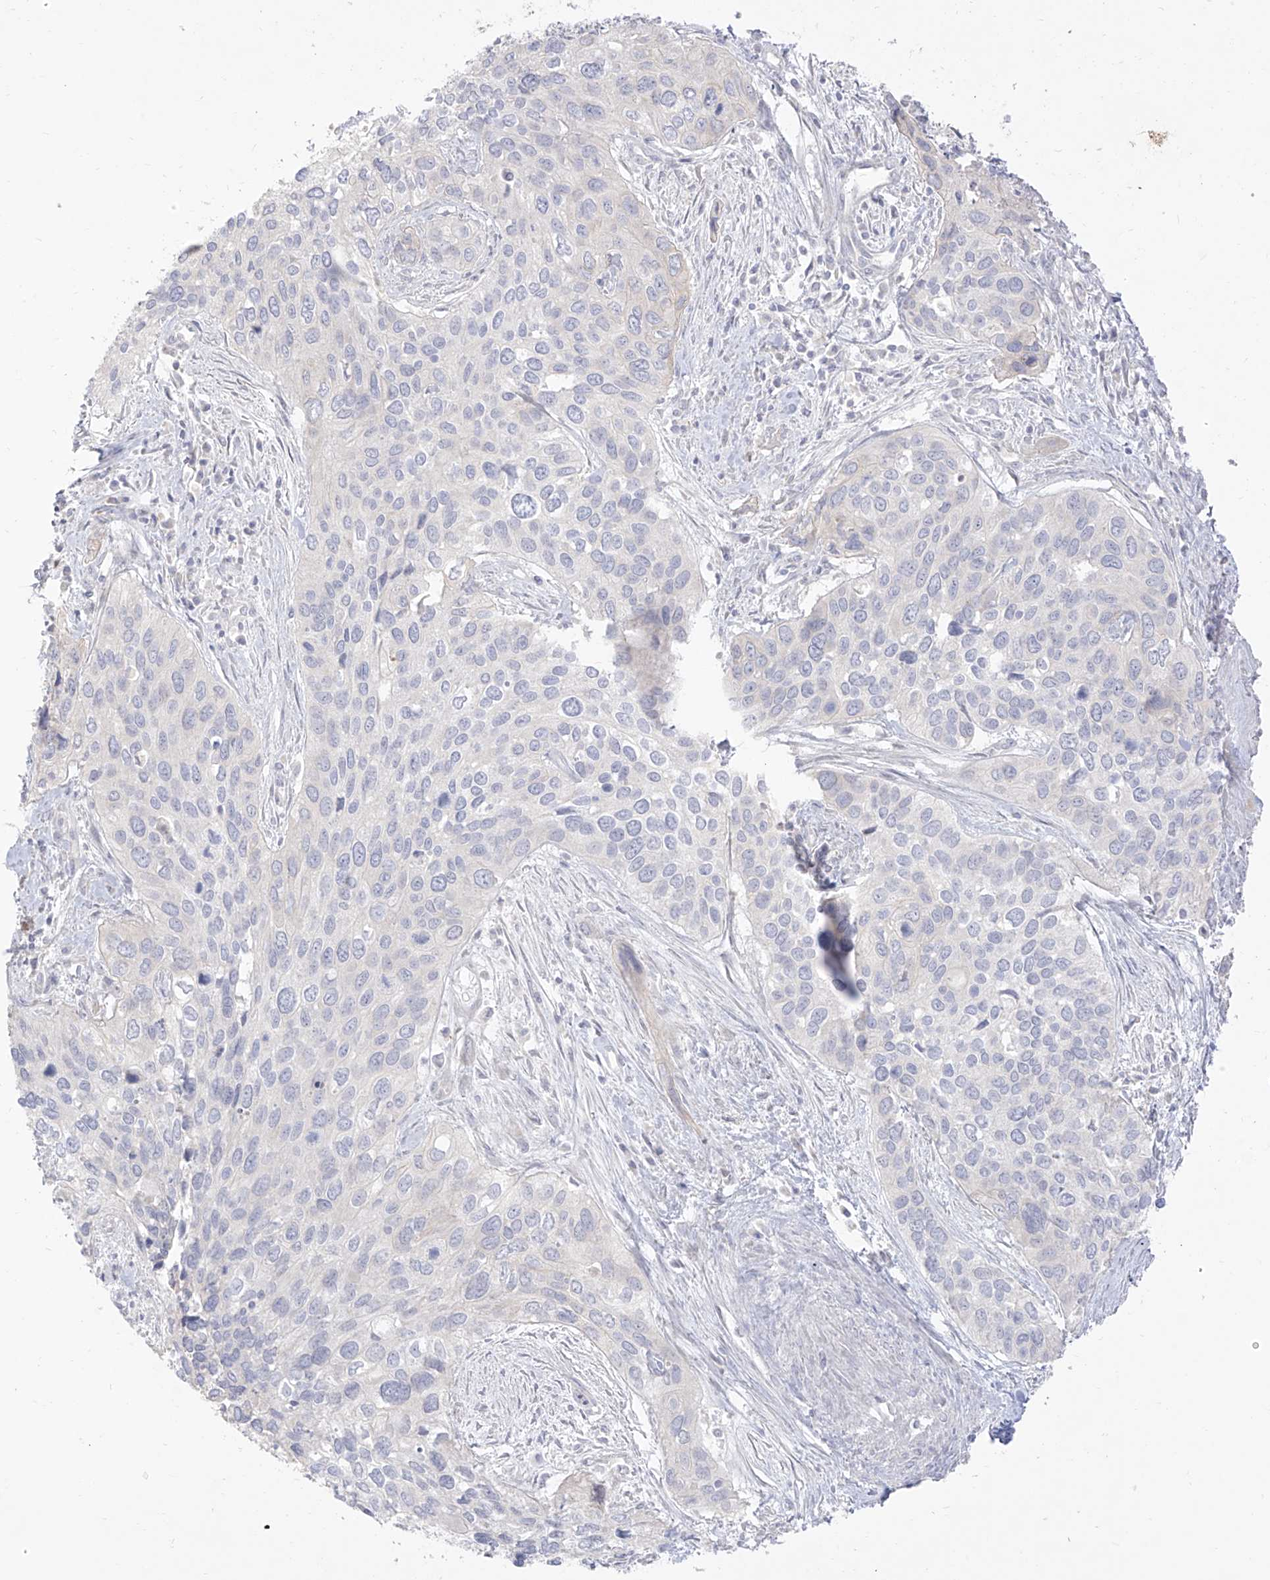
{"staining": {"intensity": "negative", "quantity": "none", "location": "none"}, "tissue": "cervical cancer", "cell_type": "Tumor cells", "image_type": "cancer", "snomed": [{"axis": "morphology", "description": "Squamous cell carcinoma, NOS"}, {"axis": "topography", "description": "Cervix"}], "caption": "Immunohistochemical staining of human cervical squamous cell carcinoma exhibits no significant positivity in tumor cells. Brightfield microscopy of immunohistochemistry (IHC) stained with DAB (brown) and hematoxylin (blue), captured at high magnification.", "gene": "ARHGEF40", "patient": {"sex": "female", "age": 55}}